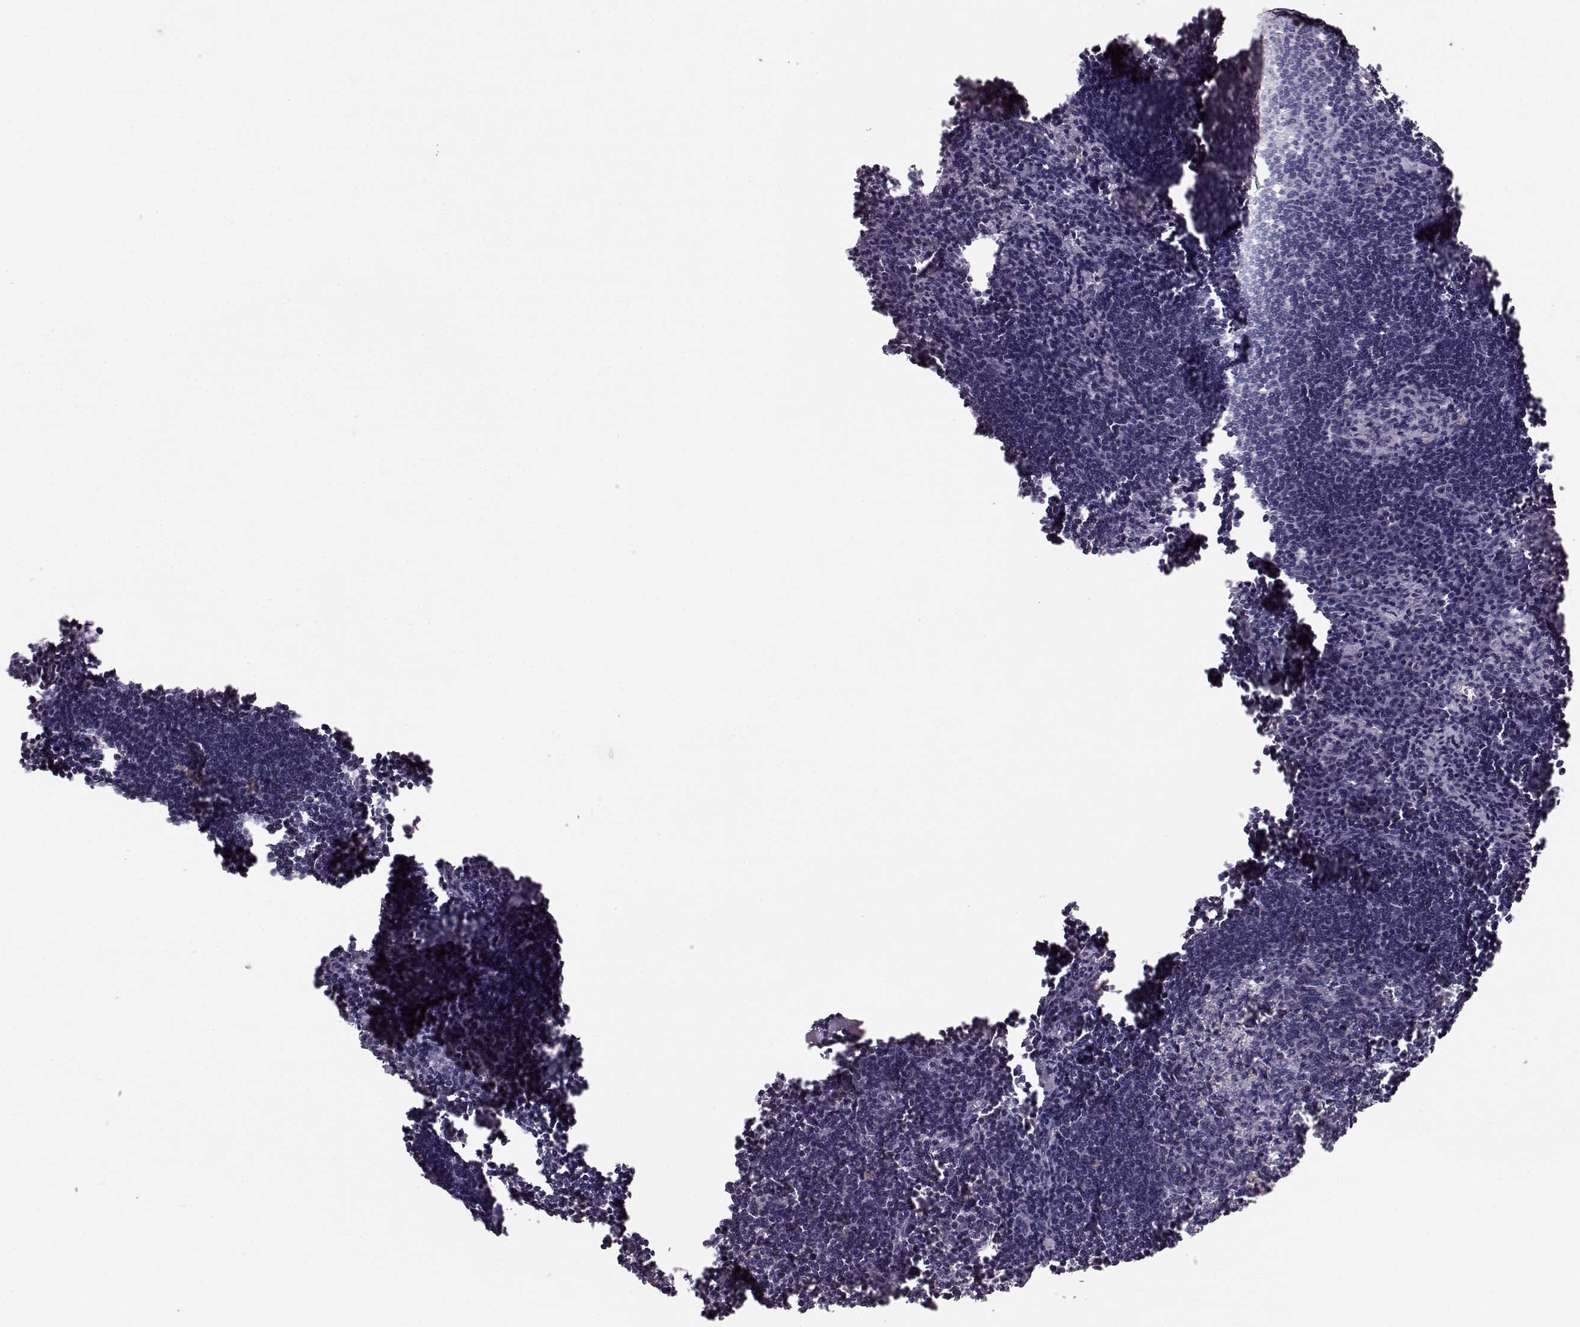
{"staining": {"intensity": "negative", "quantity": "none", "location": "none"}, "tissue": "lymph node", "cell_type": "Germinal center cells", "image_type": "normal", "snomed": [{"axis": "morphology", "description": "Normal tissue, NOS"}, {"axis": "topography", "description": "Lymph node"}], "caption": "A high-resolution photomicrograph shows IHC staining of normal lymph node, which exhibits no significant staining in germinal center cells.", "gene": "ATP5MF", "patient": {"sex": "male", "age": 55}}